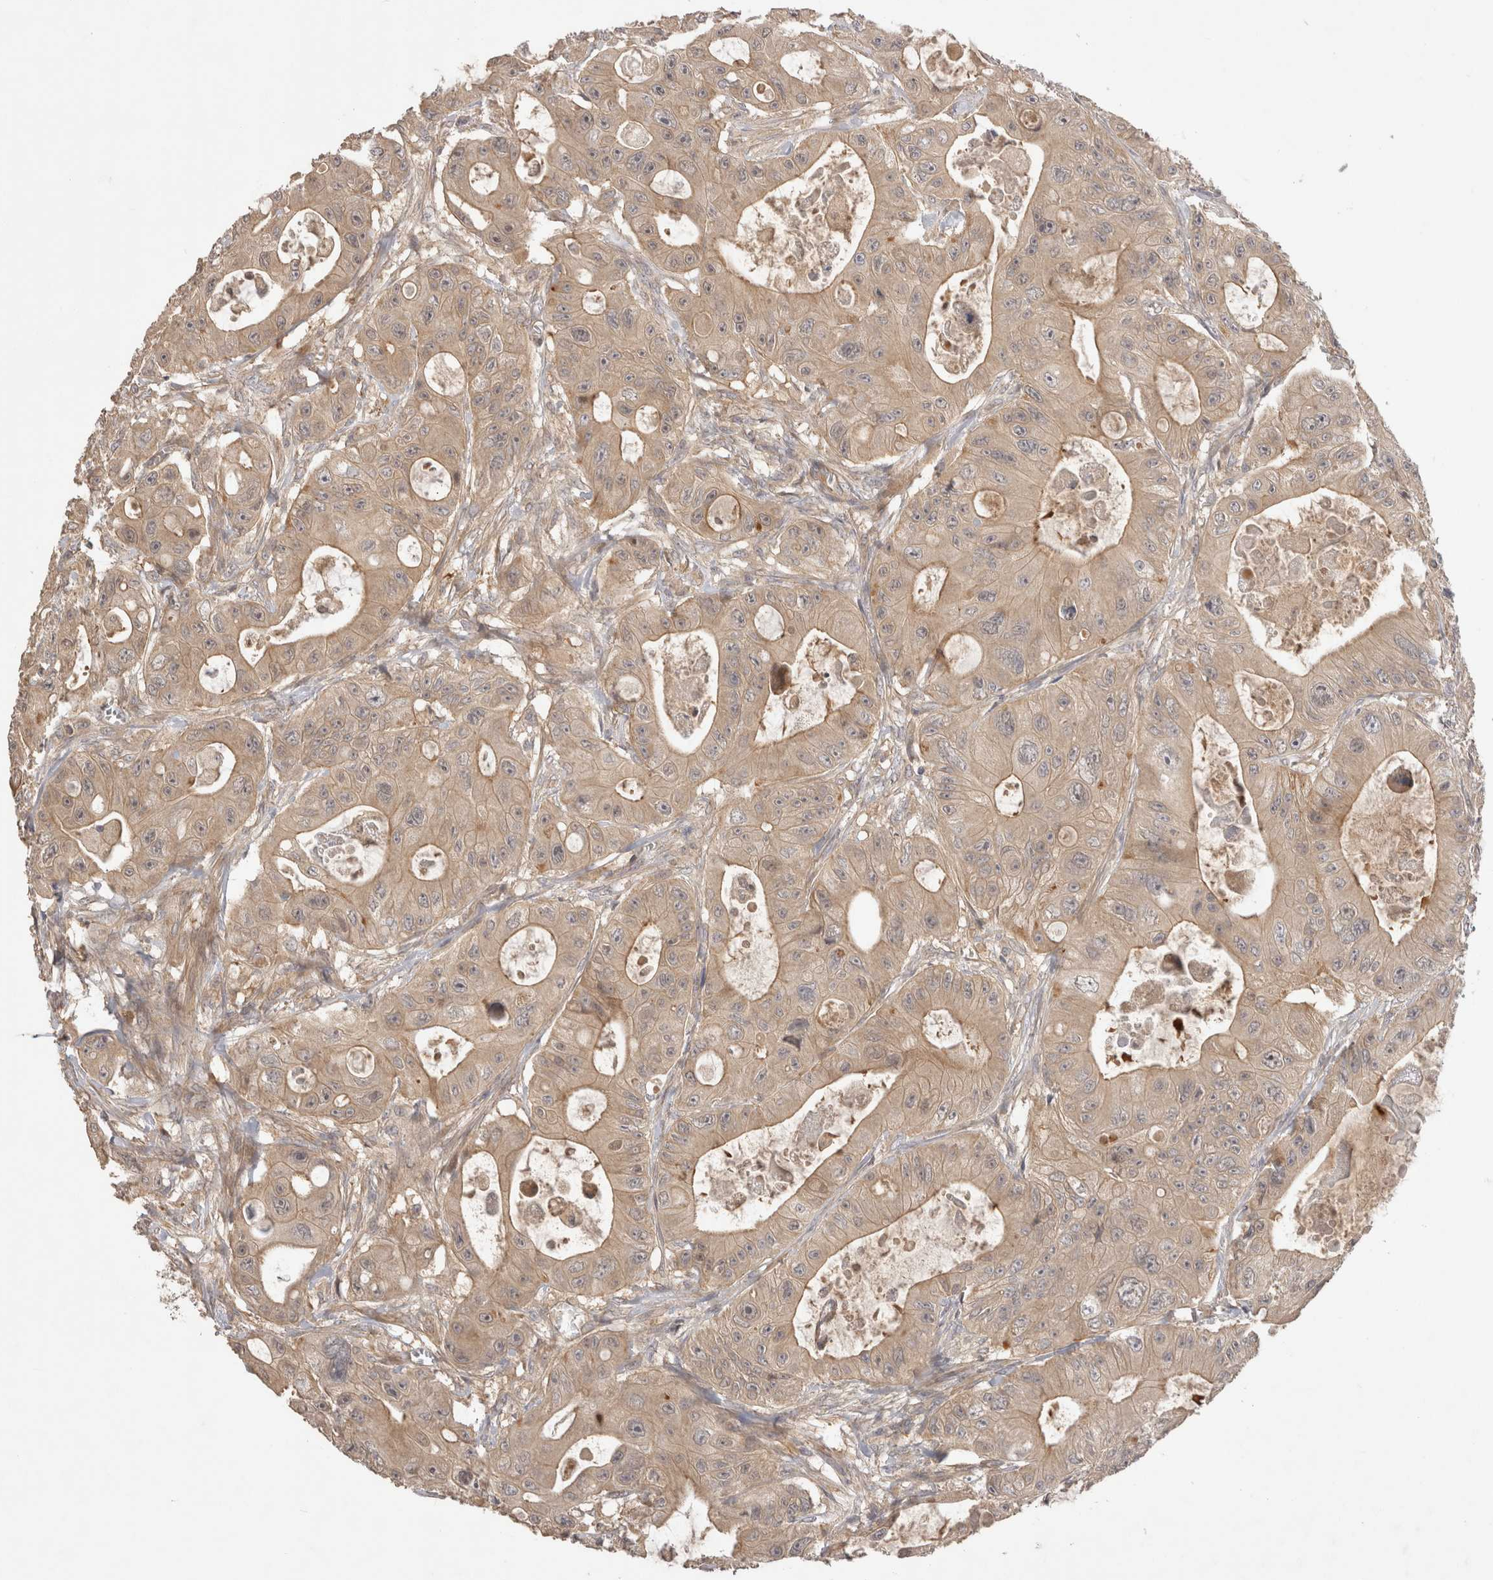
{"staining": {"intensity": "weak", "quantity": ">75%", "location": "cytoplasmic/membranous"}, "tissue": "colorectal cancer", "cell_type": "Tumor cells", "image_type": "cancer", "snomed": [{"axis": "morphology", "description": "Adenocarcinoma, NOS"}, {"axis": "topography", "description": "Colon"}], "caption": "Protein expression analysis of human colorectal adenocarcinoma reveals weak cytoplasmic/membranous expression in approximately >75% of tumor cells.", "gene": "PPP1R42", "patient": {"sex": "female", "age": 46}}